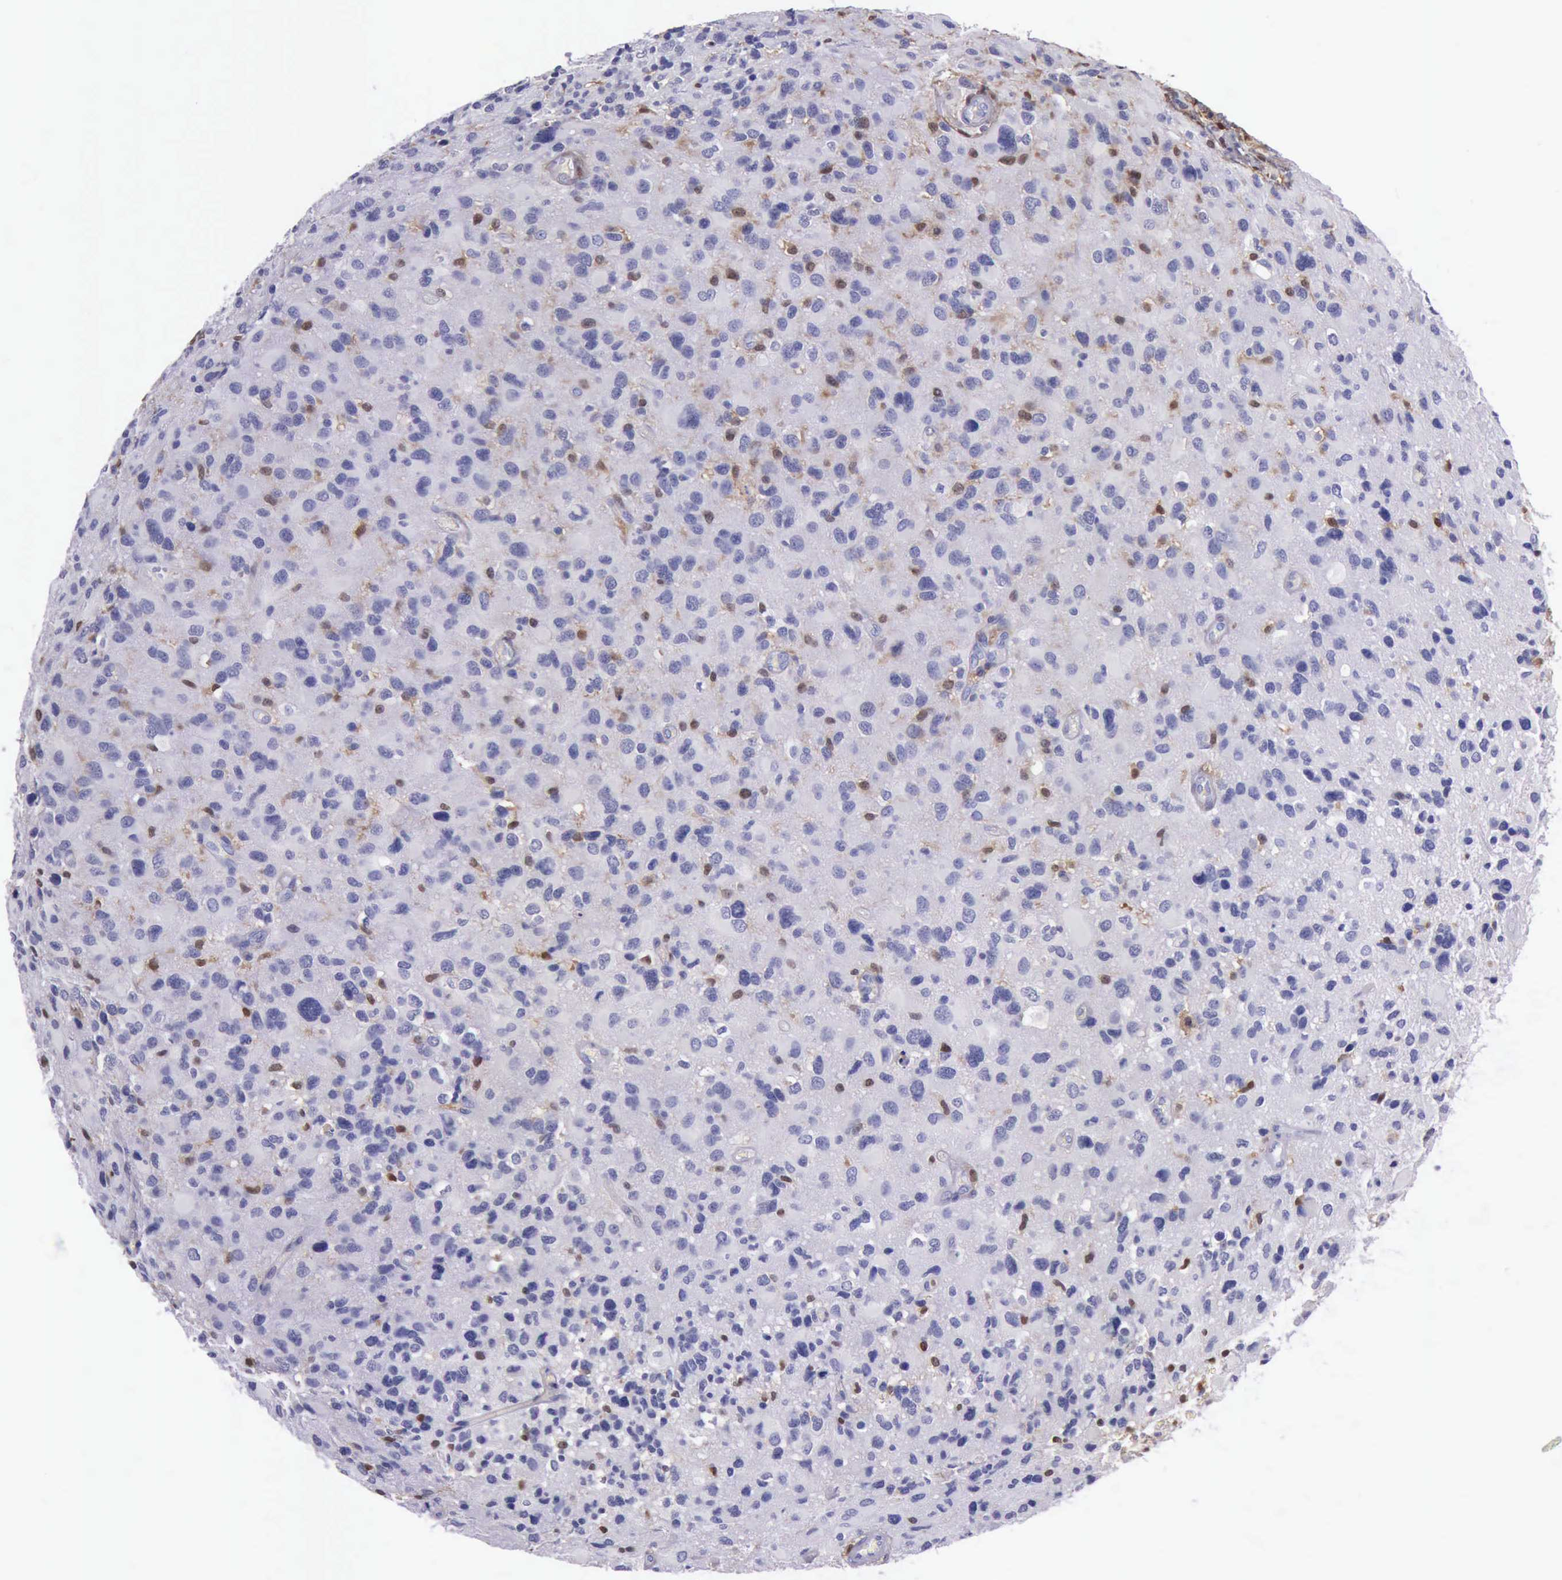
{"staining": {"intensity": "weak", "quantity": "<25%", "location": "cytoplasmic/membranous,nuclear"}, "tissue": "glioma", "cell_type": "Tumor cells", "image_type": "cancer", "snomed": [{"axis": "morphology", "description": "Glioma, malignant, High grade"}, {"axis": "topography", "description": "Brain"}], "caption": "This image is of glioma stained with immunohistochemistry to label a protein in brown with the nuclei are counter-stained blue. There is no staining in tumor cells.", "gene": "TYMP", "patient": {"sex": "male", "age": 69}}